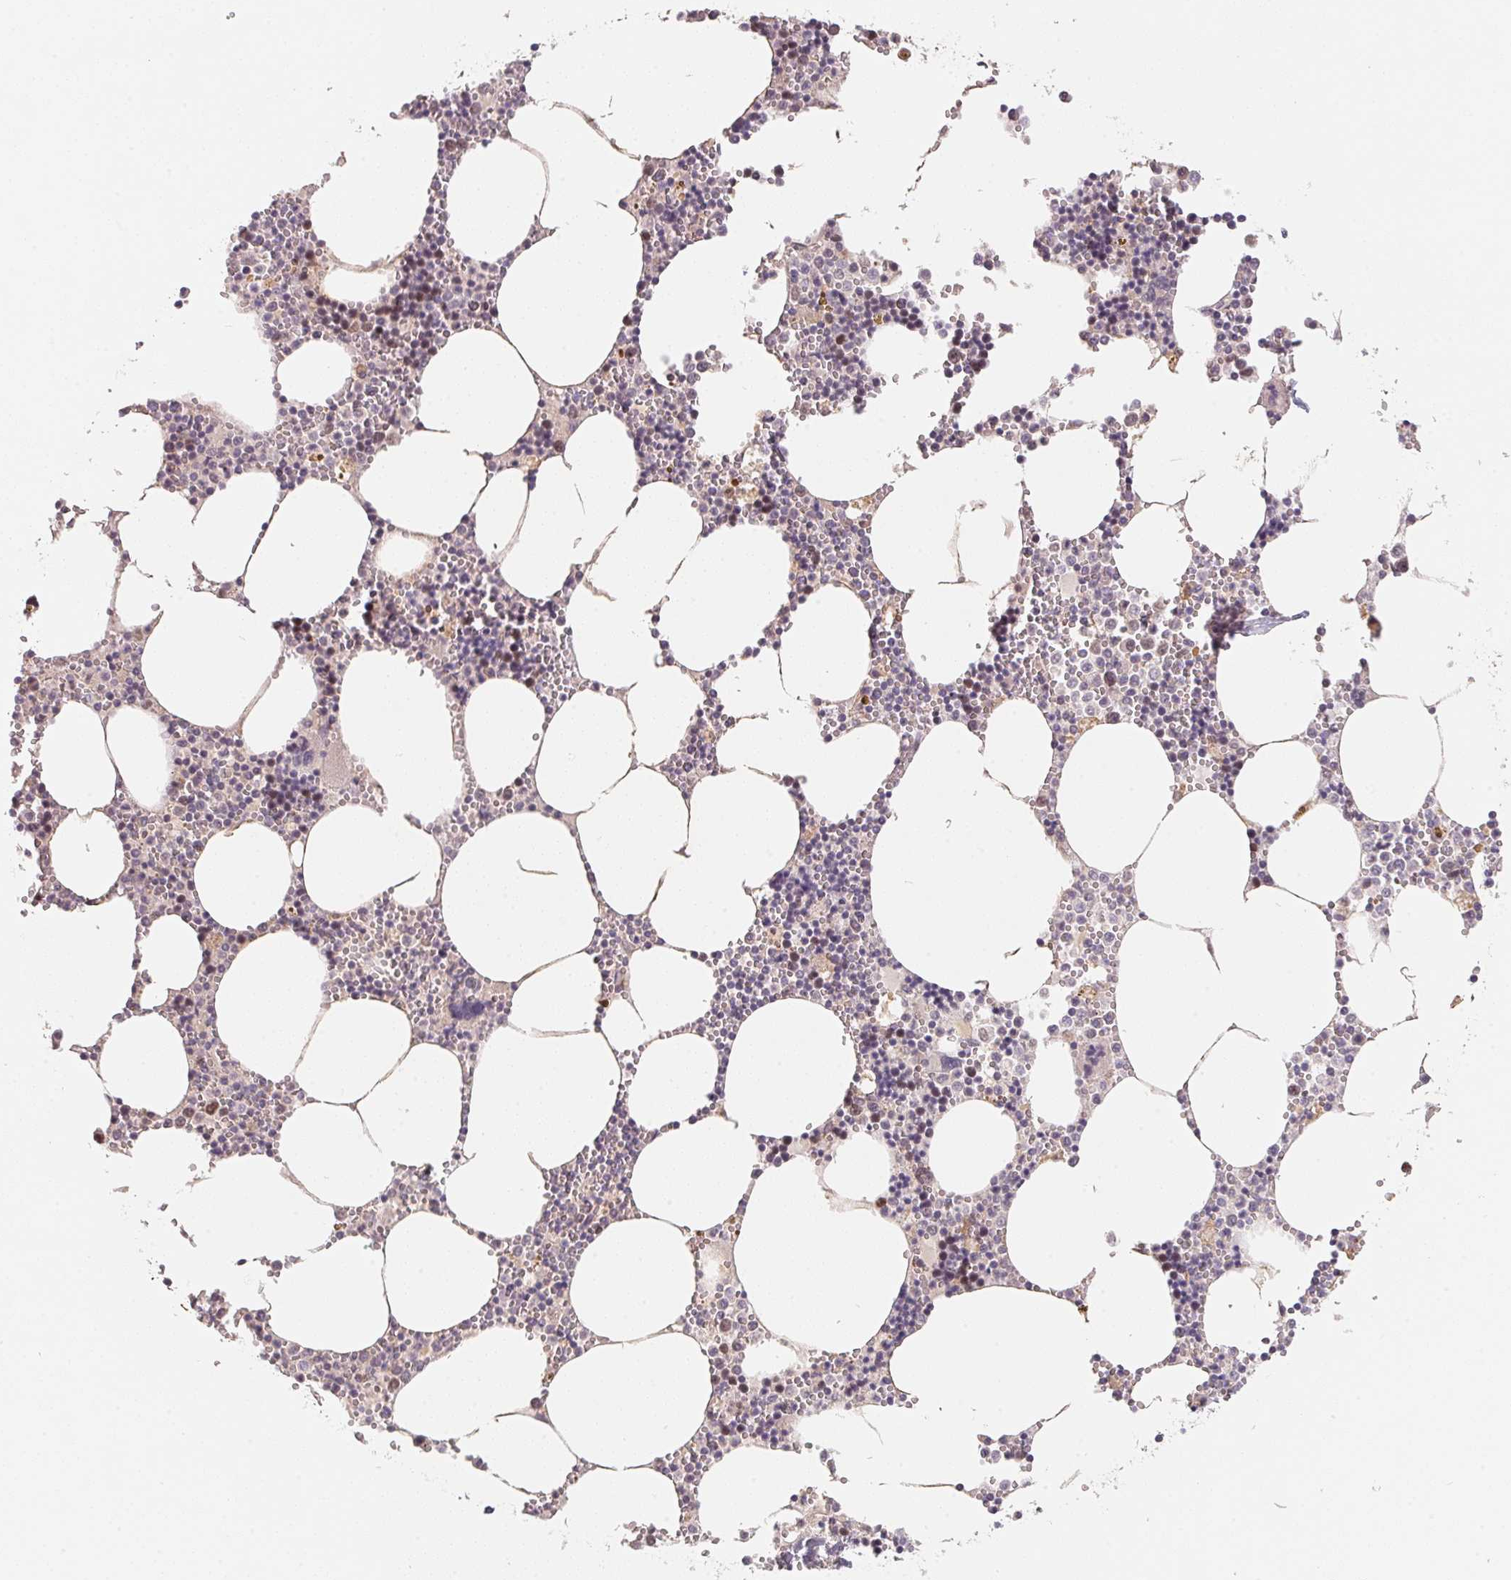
{"staining": {"intensity": "moderate", "quantity": "<25%", "location": "nuclear"}, "tissue": "bone marrow", "cell_type": "Hematopoietic cells", "image_type": "normal", "snomed": [{"axis": "morphology", "description": "Normal tissue, NOS"}, {"axis": "topography", "description": "Bone marrow"}], "caption": "A brown stain shows moderate nuclear staining of a protein in hematopoietic cells of normal bone marrow.", "gene": "KIFC1", "patient": {"sex": "male", "age": 54}}